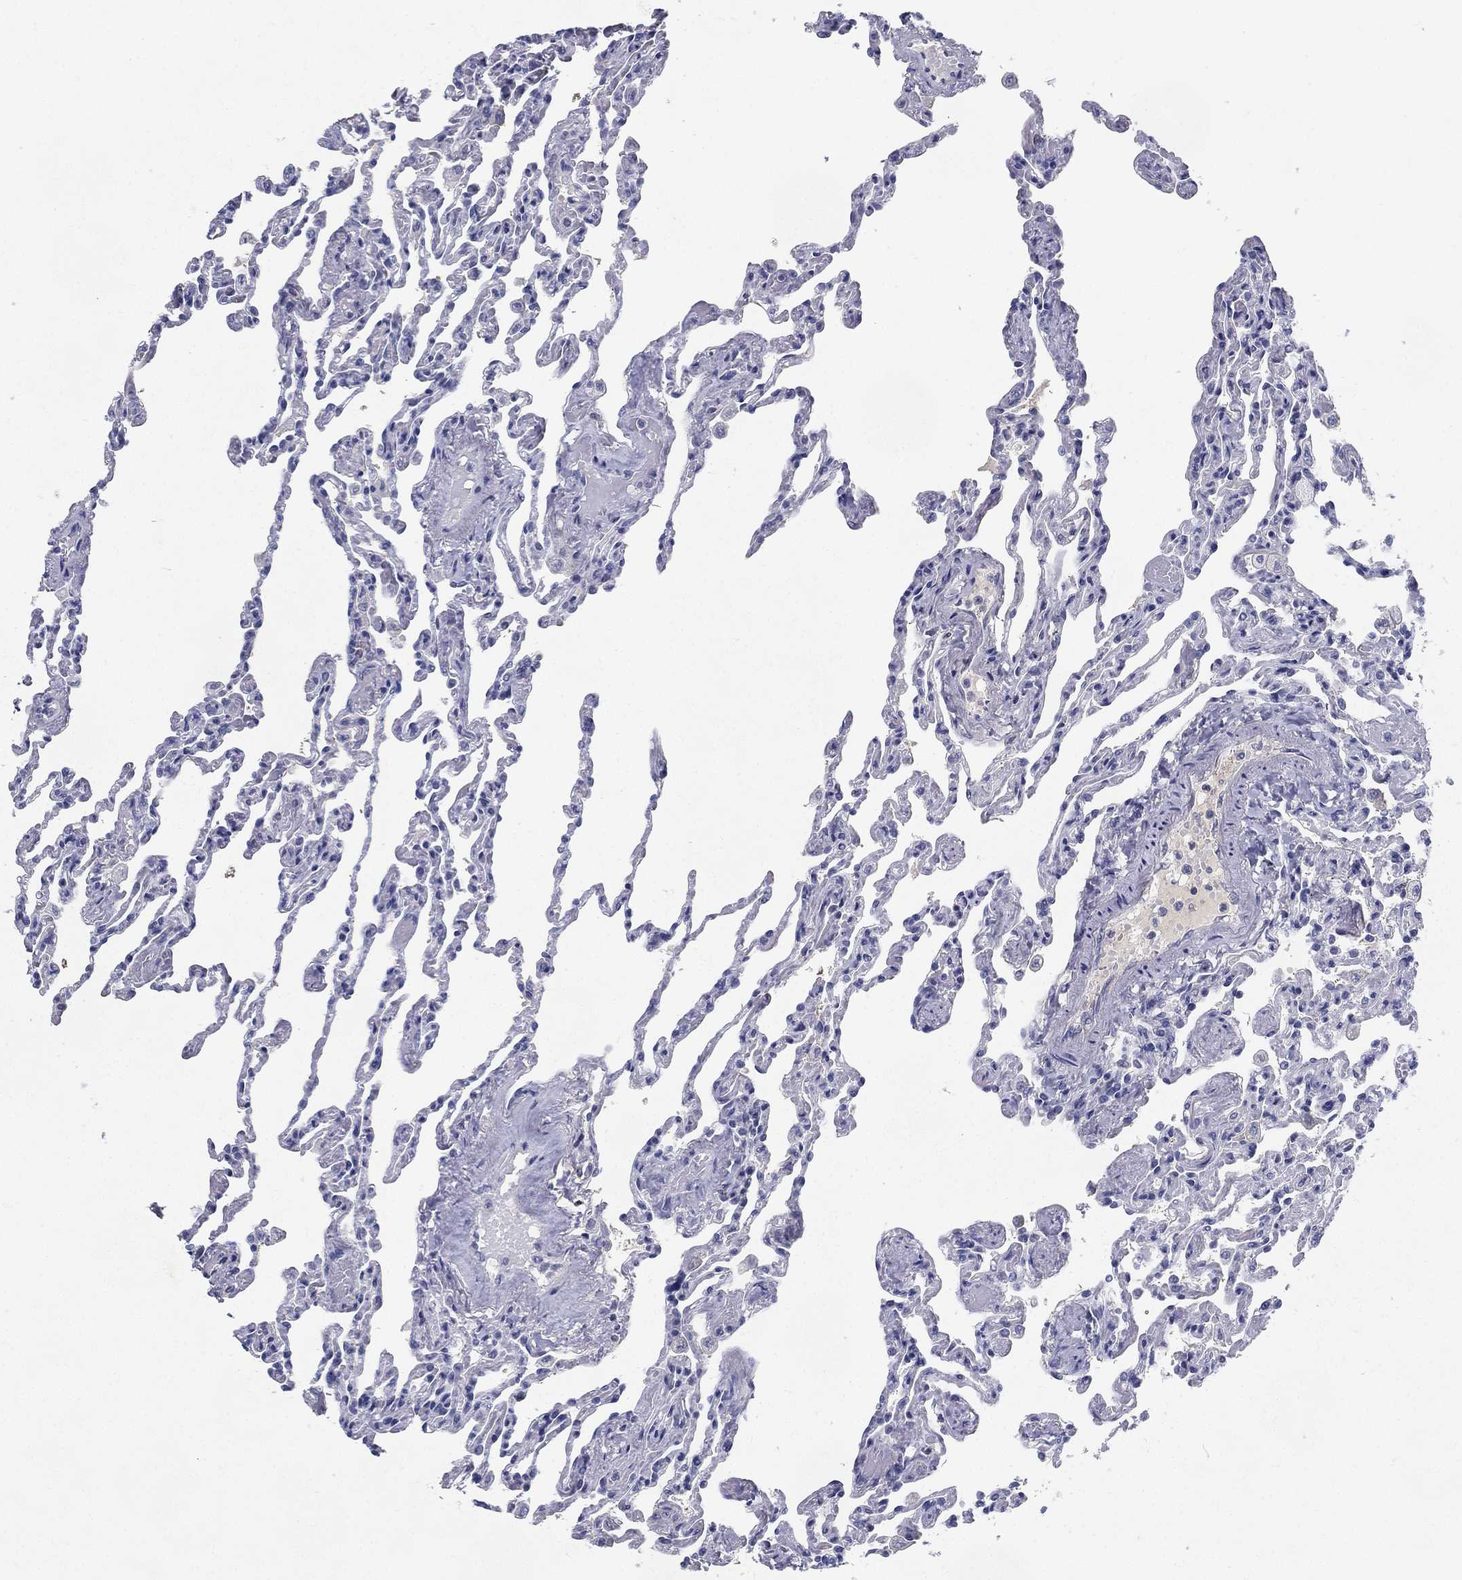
{"staining": {"intensity": "negative", "quantity": "none", "location": "none"}, "tissue": "lung", "cell_type": "Alveolar cells", "image_type": "normal", "snomed": [{"axis": "morphology", "description": "Normal tissue, NOS"}, {"axis": "topography", "description": "Lung"}], "caption": "IHC of benign lung exhibits no staining in alveolar cells. Nuclei are stained in blue.", "gene": "RGS13", "patient": {"sex": "female", "age": 43}}